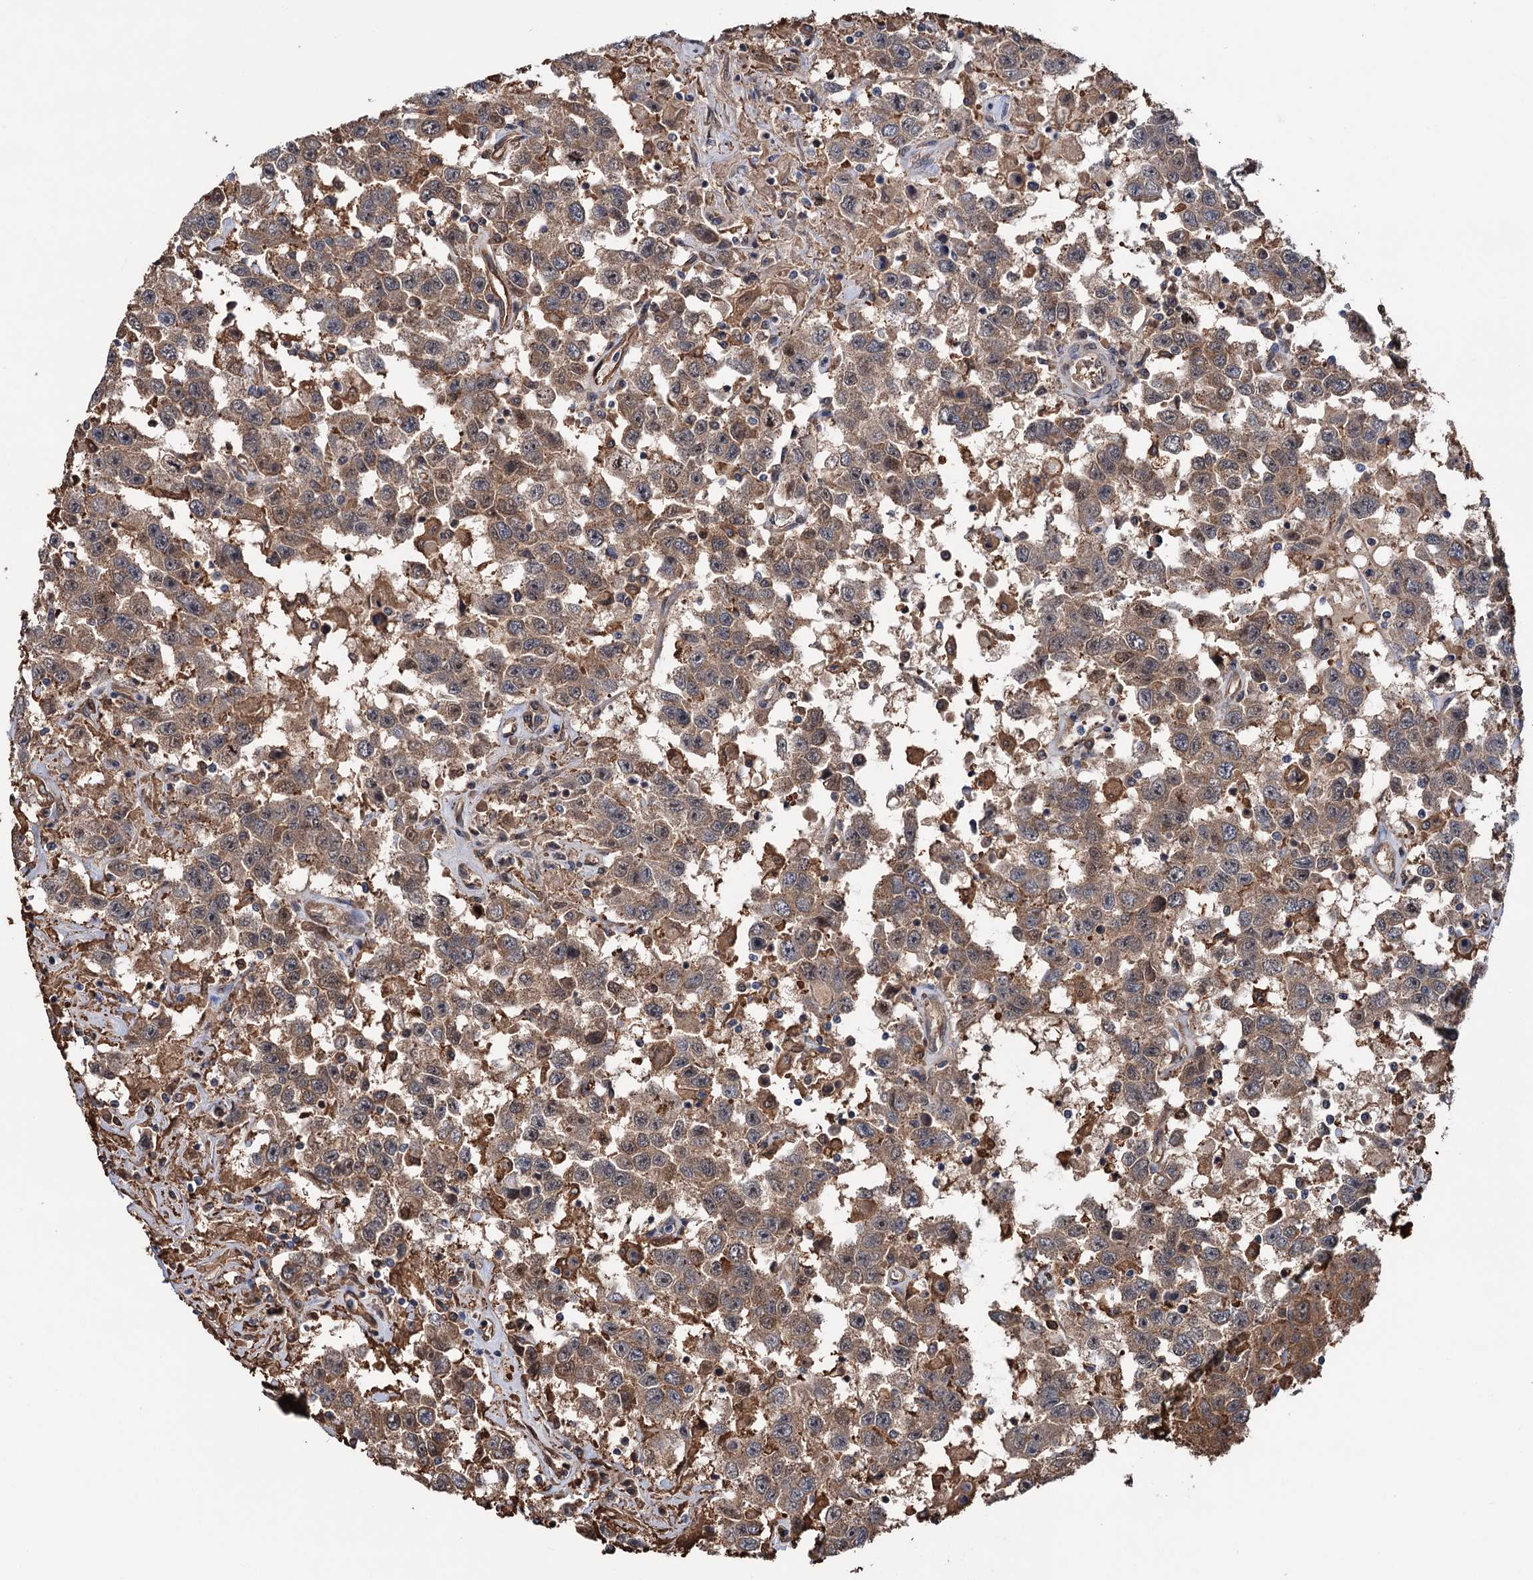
{"staining": {"intensity": "moderate", "quantity": ">75%", "location": "cytoplasmic/membranous"}, "tissue": "testis cancer", "cell_type": "Tumor cells", "image_type": "cancer", "snomed": [{"axis": "morphology", "description": "Seminoma, NOS"}, {"axis": "topography", "description": "Testis"}], "caption": "Protein staining shows moderate cytoplasmic/membranous expression in approximately >75% of tumor cells in testis cancer. (Brightfield microscopy of DAB IHC at high magnification).", "gene": "NCAPD2", "patient": {"sex": "male", "age": 41}}